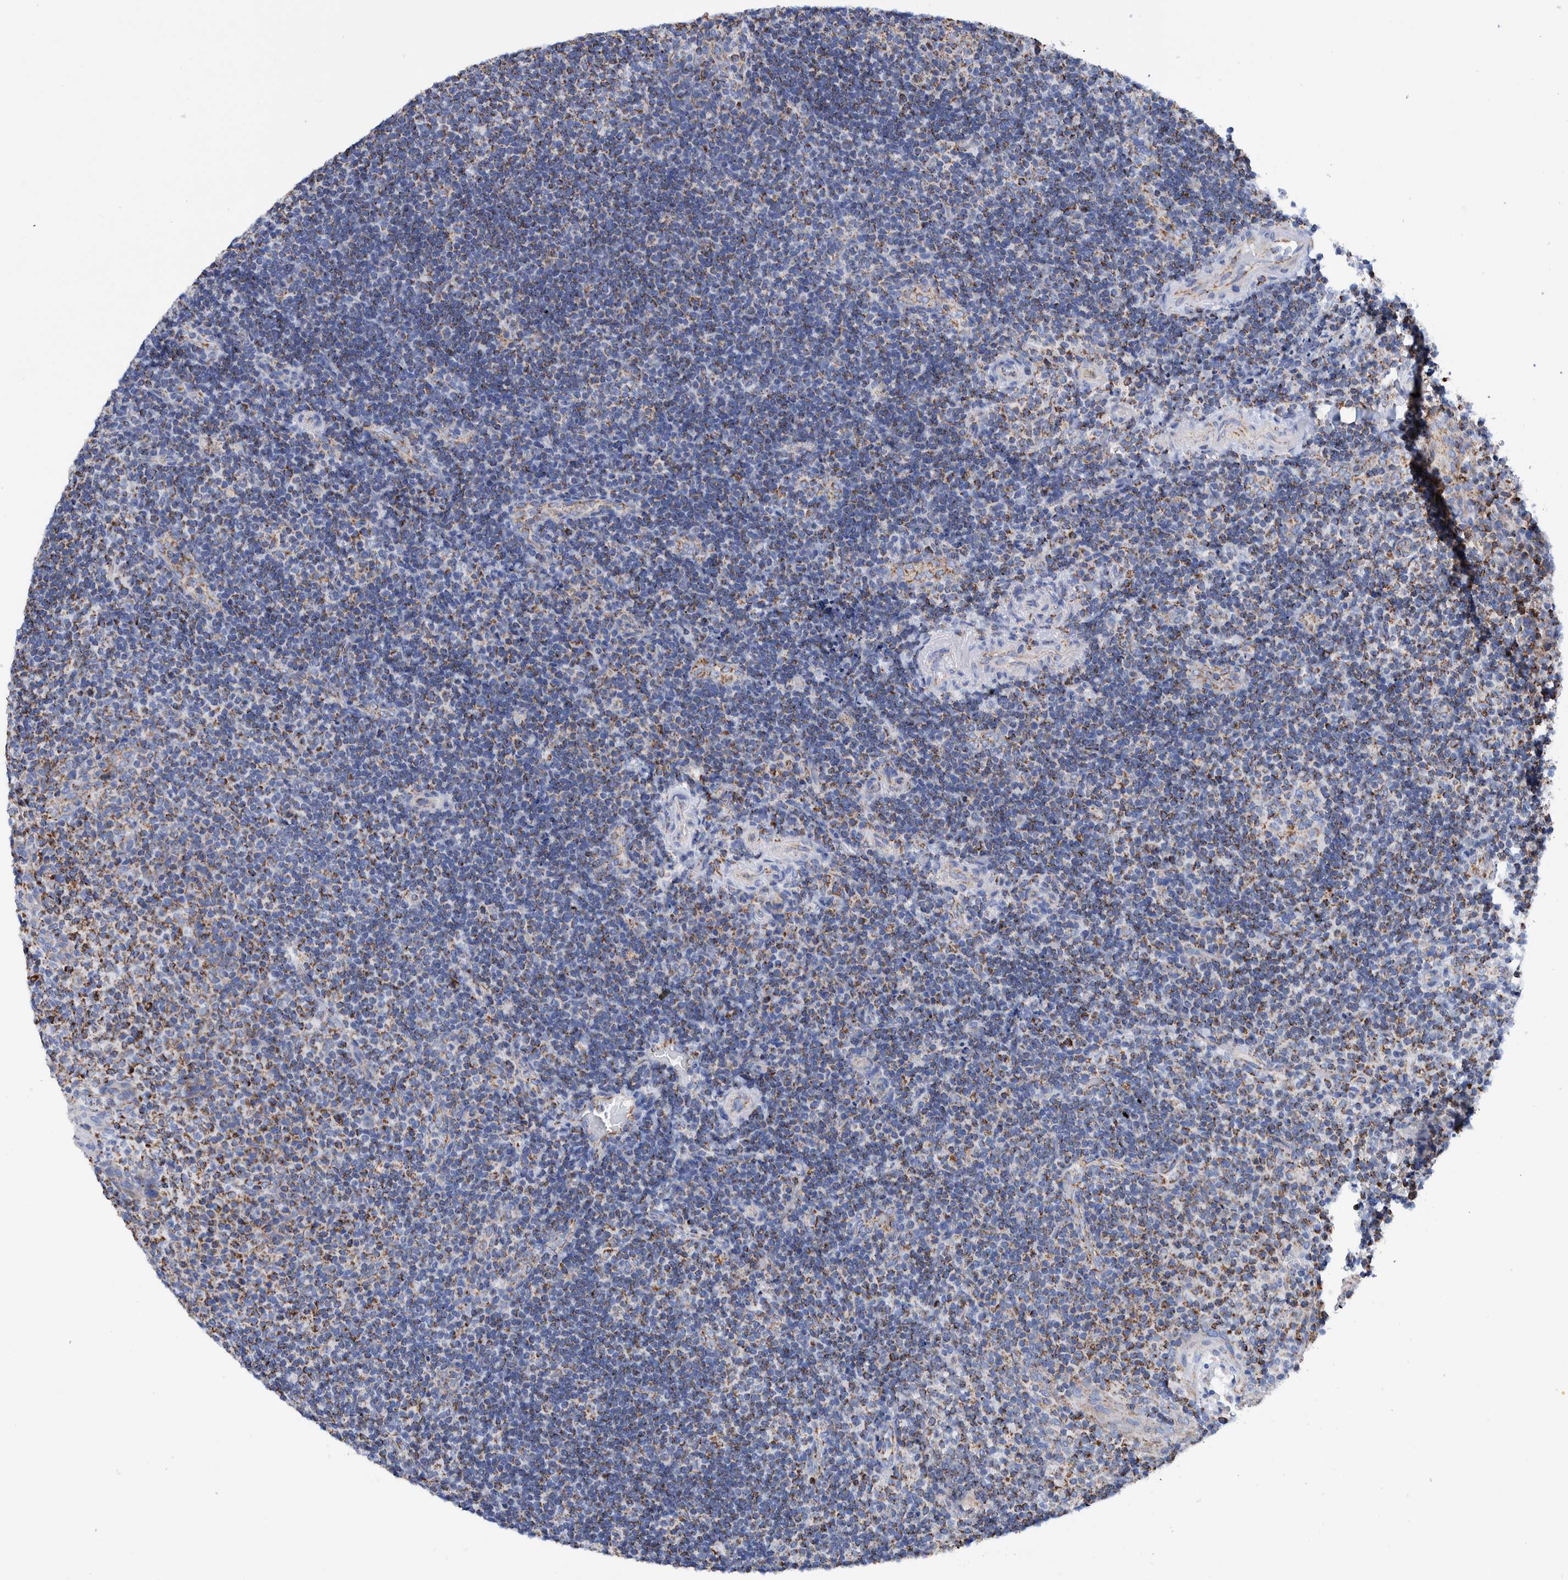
{"staining": {"intensity": "weak", "quantity": ">75%", "location": "cytoplasmic/membranous"}, "tissue": "lymphoma", "cell_type": "Tumor cells", "image_type": "cancer", "snomed": [{"axis": "morphology", "description": "Malignant lymphoma, non-Hodgkin's type, High grade"}, {"axis": "topography", "description": "Tonsil"}], "caption": "Human high-grade malignant lymphoma, non-Hodgkin's type stained with a protein marker shows weak staining in tumor cells.", "gene": "DECR1", "patient": {"sex": "female", "age": 36}}